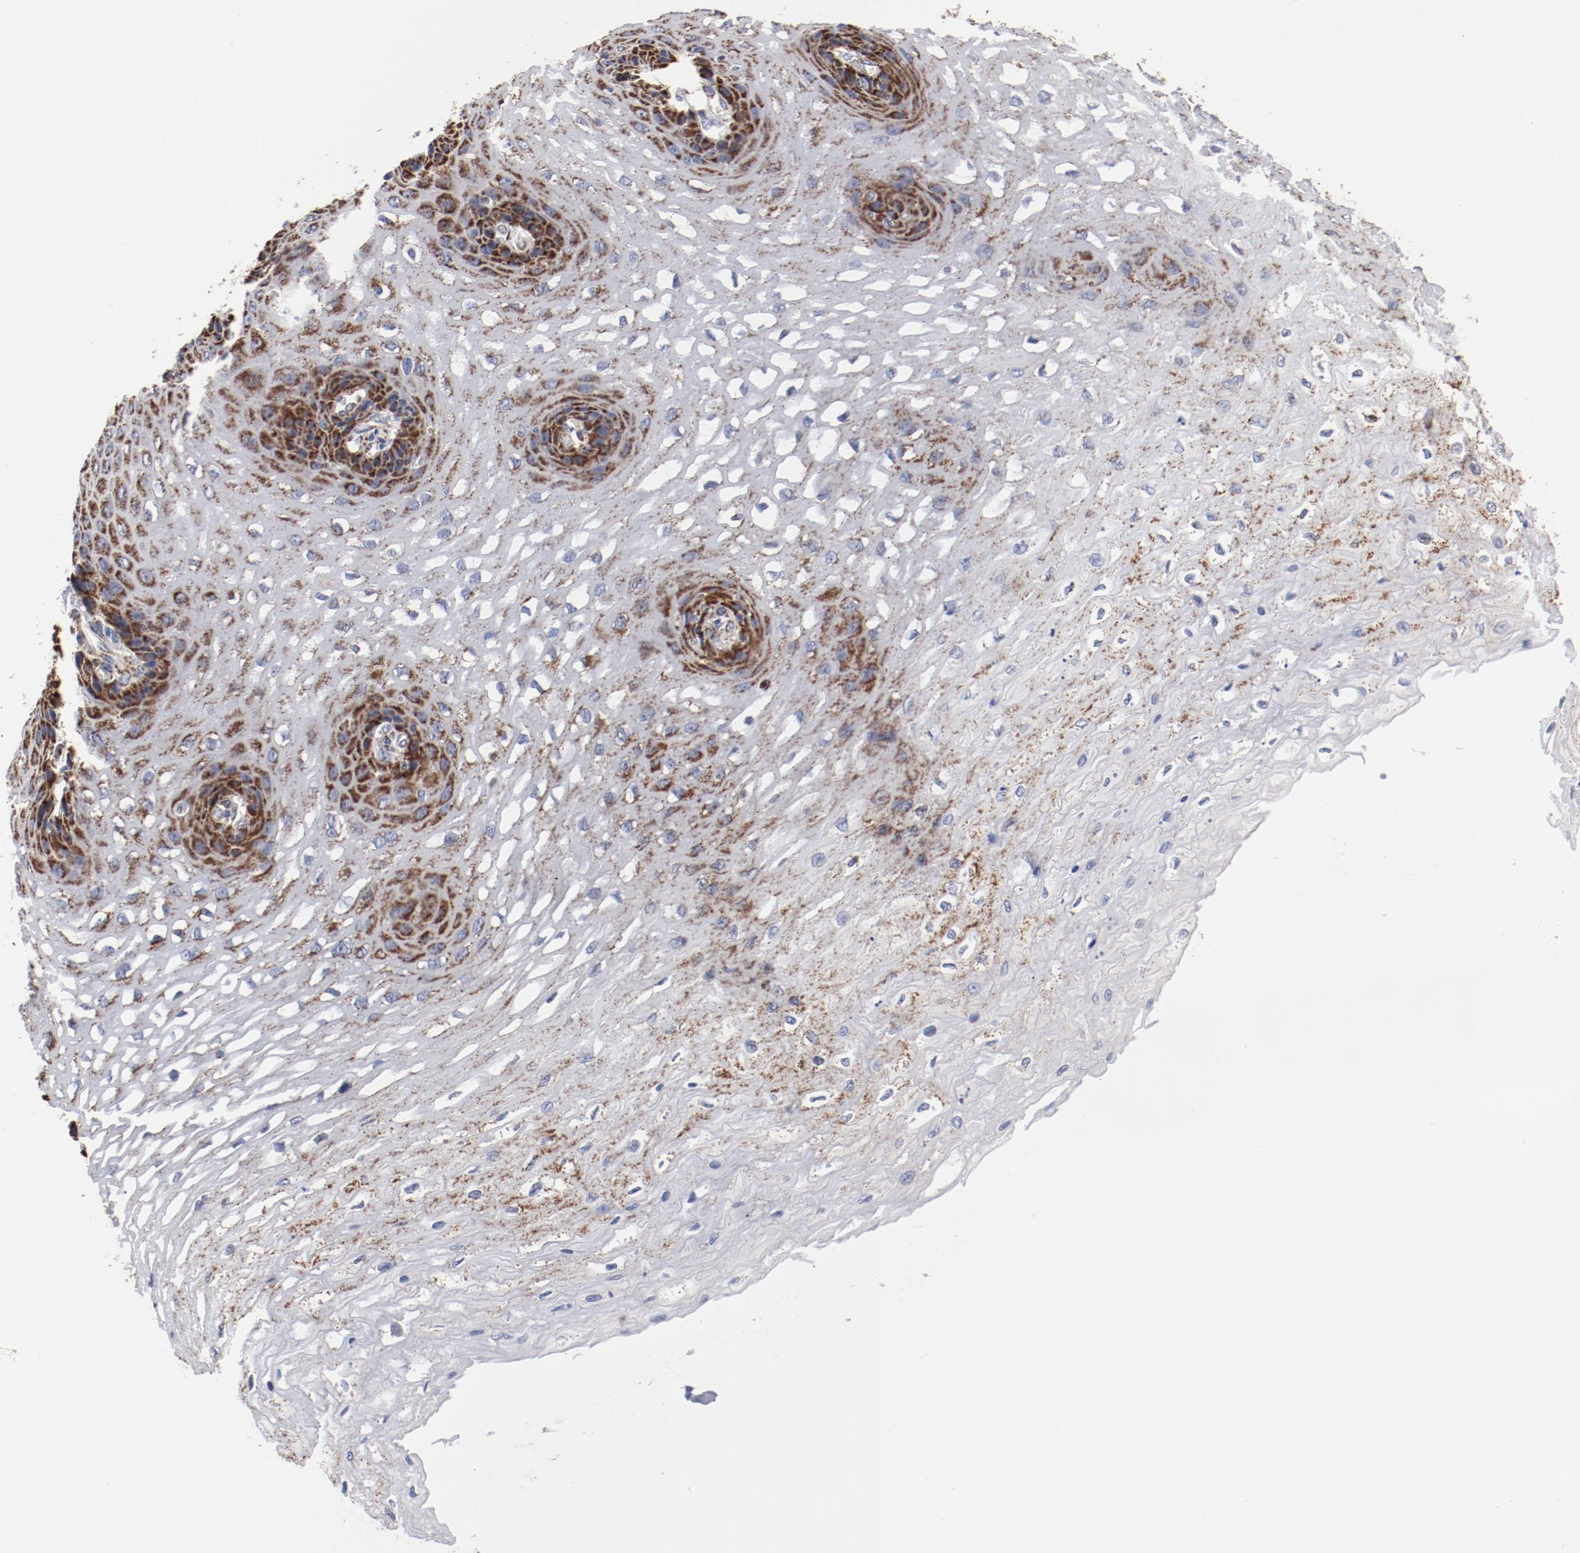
{"staining": {"intensity": "strong", "quantity": "<25%", "location": "cytoplasmic/membranous"}, "tissue": "esophagus", "cell_type": "Squamous epithelial cells", "image_type": "normal", "snomed": [{"axis": "morphology", "description": "Normal tissue, NOS"}, {"axis": "topography", "description": "Esophagus"}], "caption": "A photomicrograph of human esophagus stained for a protein demonstrates strong cytoplasmic/membranous brown staining in squamous epithelial cells. (DAB (3,3'-diaminobenzidine) IHC, brown staining for protein, blue staining for nuclei).", "gene": "NDUFV2", "patient": {"sex": "female", "age": 72}}